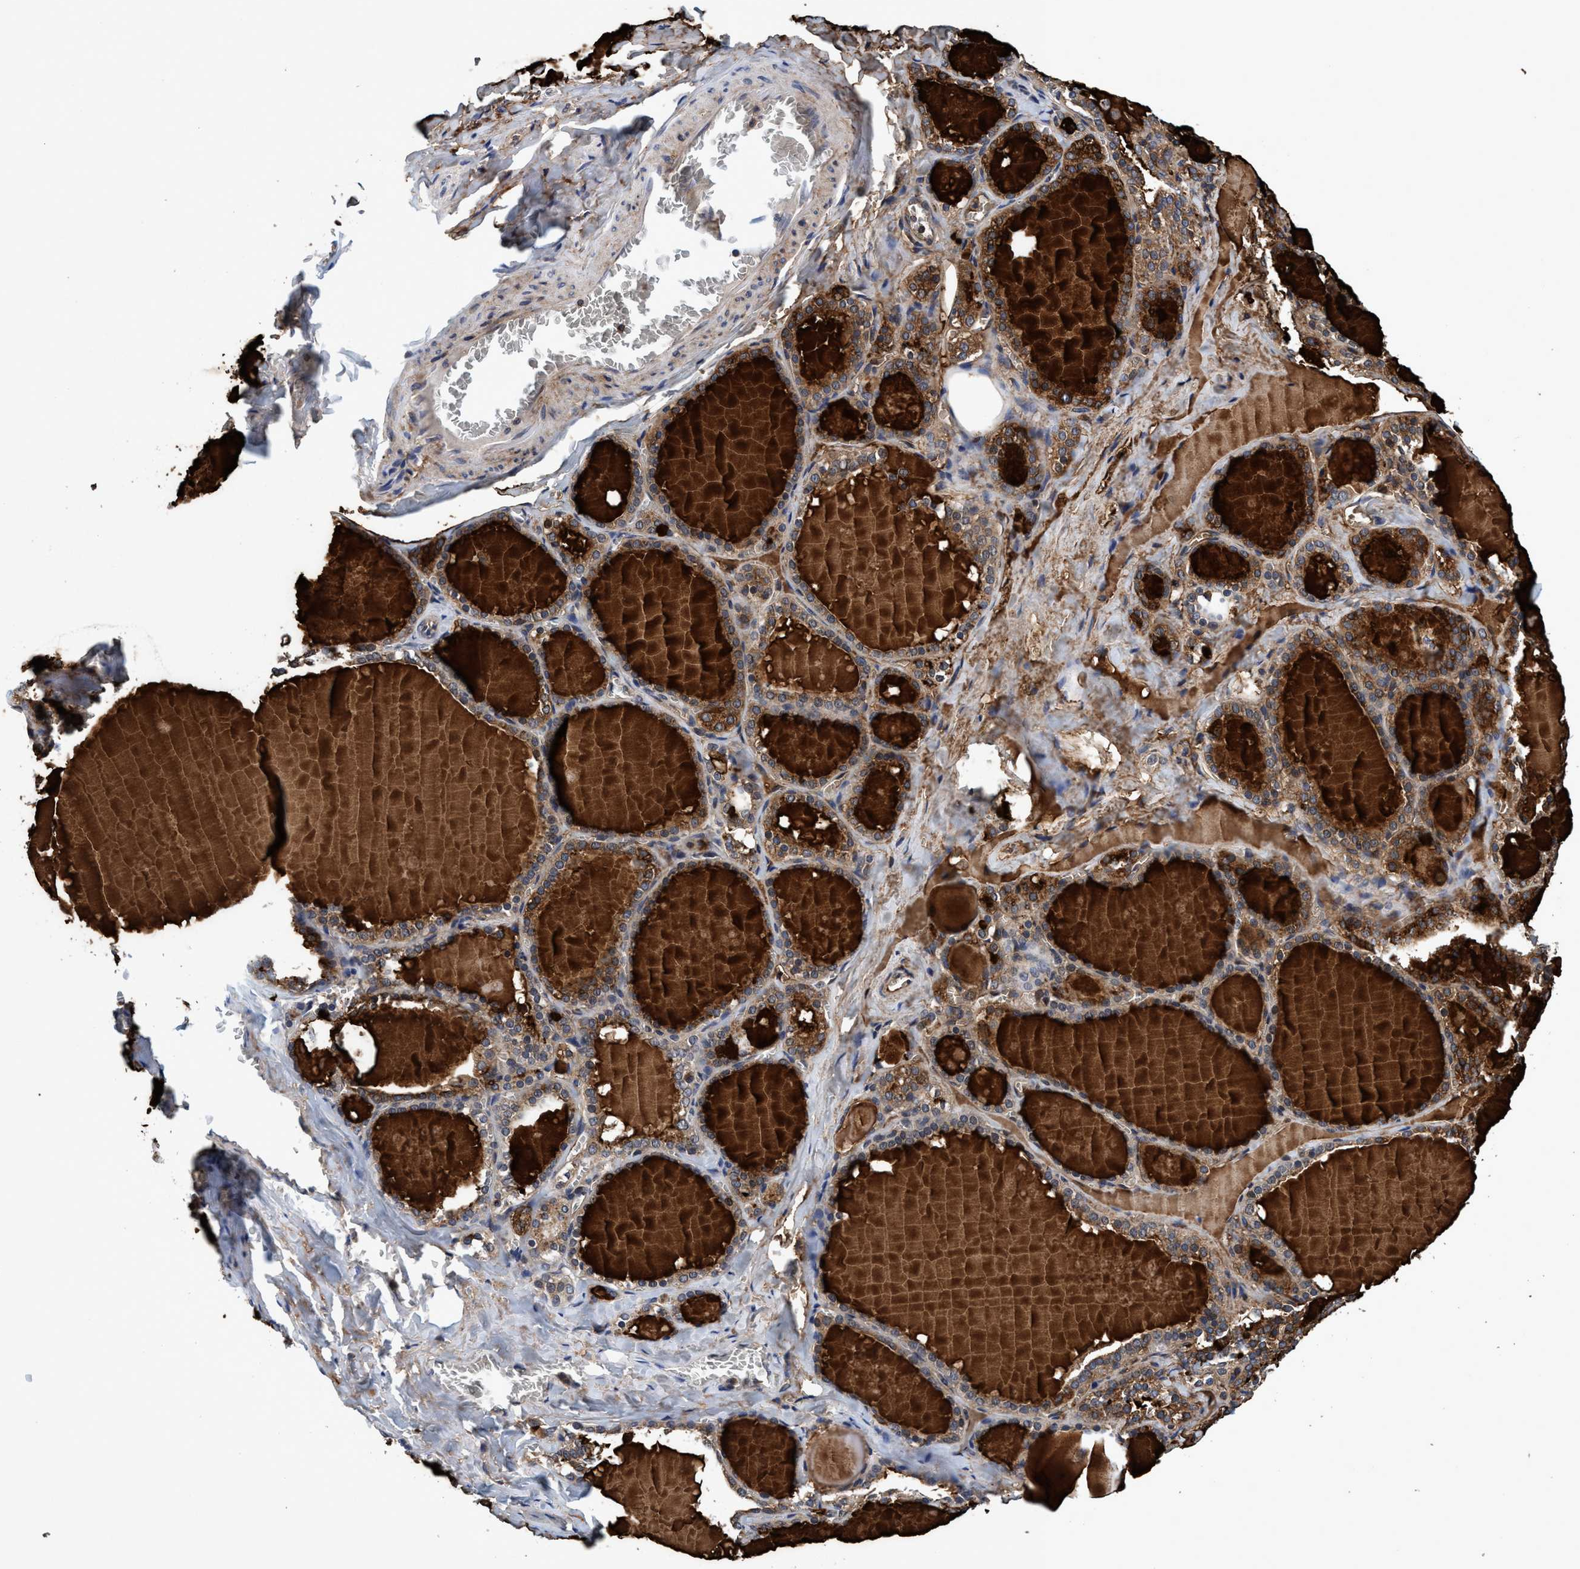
{"staining": {"intensity": "moderate", "quantity": ">75%", "location": "cytoplasmic/membranous"}, "tissue": "thyroid gland", "cell_type": "Glandular cells", "image_type": "normal", "snomed": [{"axis": "morphology", "description": "Normal tissue, NOS"}, {"axis": "topography", "description": "Thyroid gland"}], "caption": "High-magnification brightfield microscopy of normal thyroid gland stained with DAB (3,3'-diaminobenzidine) (brown) and counterstained with hematoxylin (blue). glandular cells exhibit moderate cytoplasmic/membranous staining is present in approximately>75% of cells.", "gene": "CALCOCO2", "patient": {"sex": "male", "age": 56}}